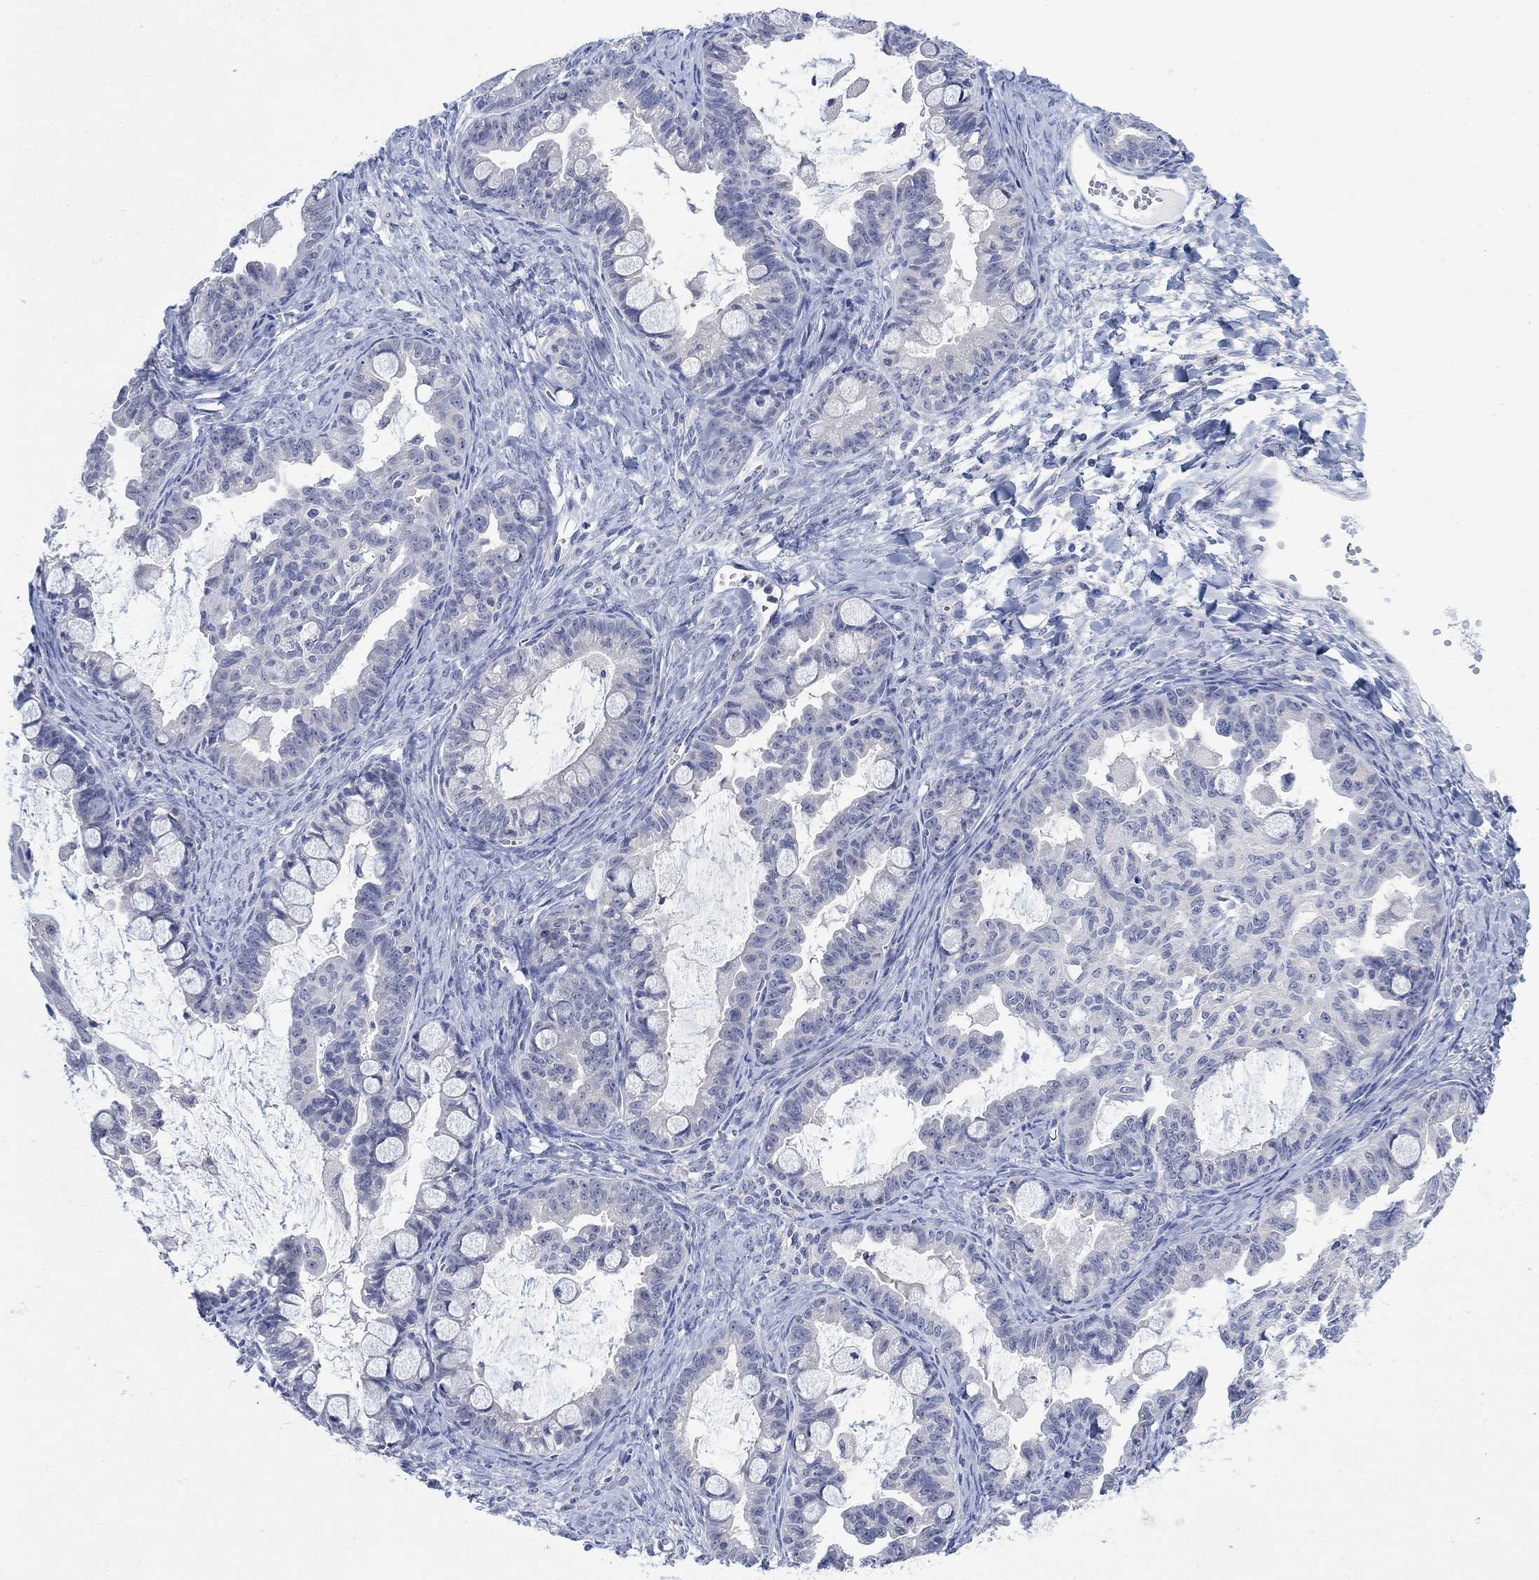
{"staining": {"intensity": "negative", "quantity": "none", "location": "none"}, "tissue": "ovarian cancer", "cell_type": "Tumor cells", "image_type": "cancer", "snomed": [{"axis": "morphology", "description": "Cystadenocarcinoma, mucinous, NOS"}, {"axis": "topography", "description": "Ovary"}], "caption": "DAB immunohistochemical staining of human mucinous cystadenocarcinoma (ovarian) displays no significant staining in tumor cells.", "gene": "FBP2", "patient": {"sex": "female", "age": 63}}